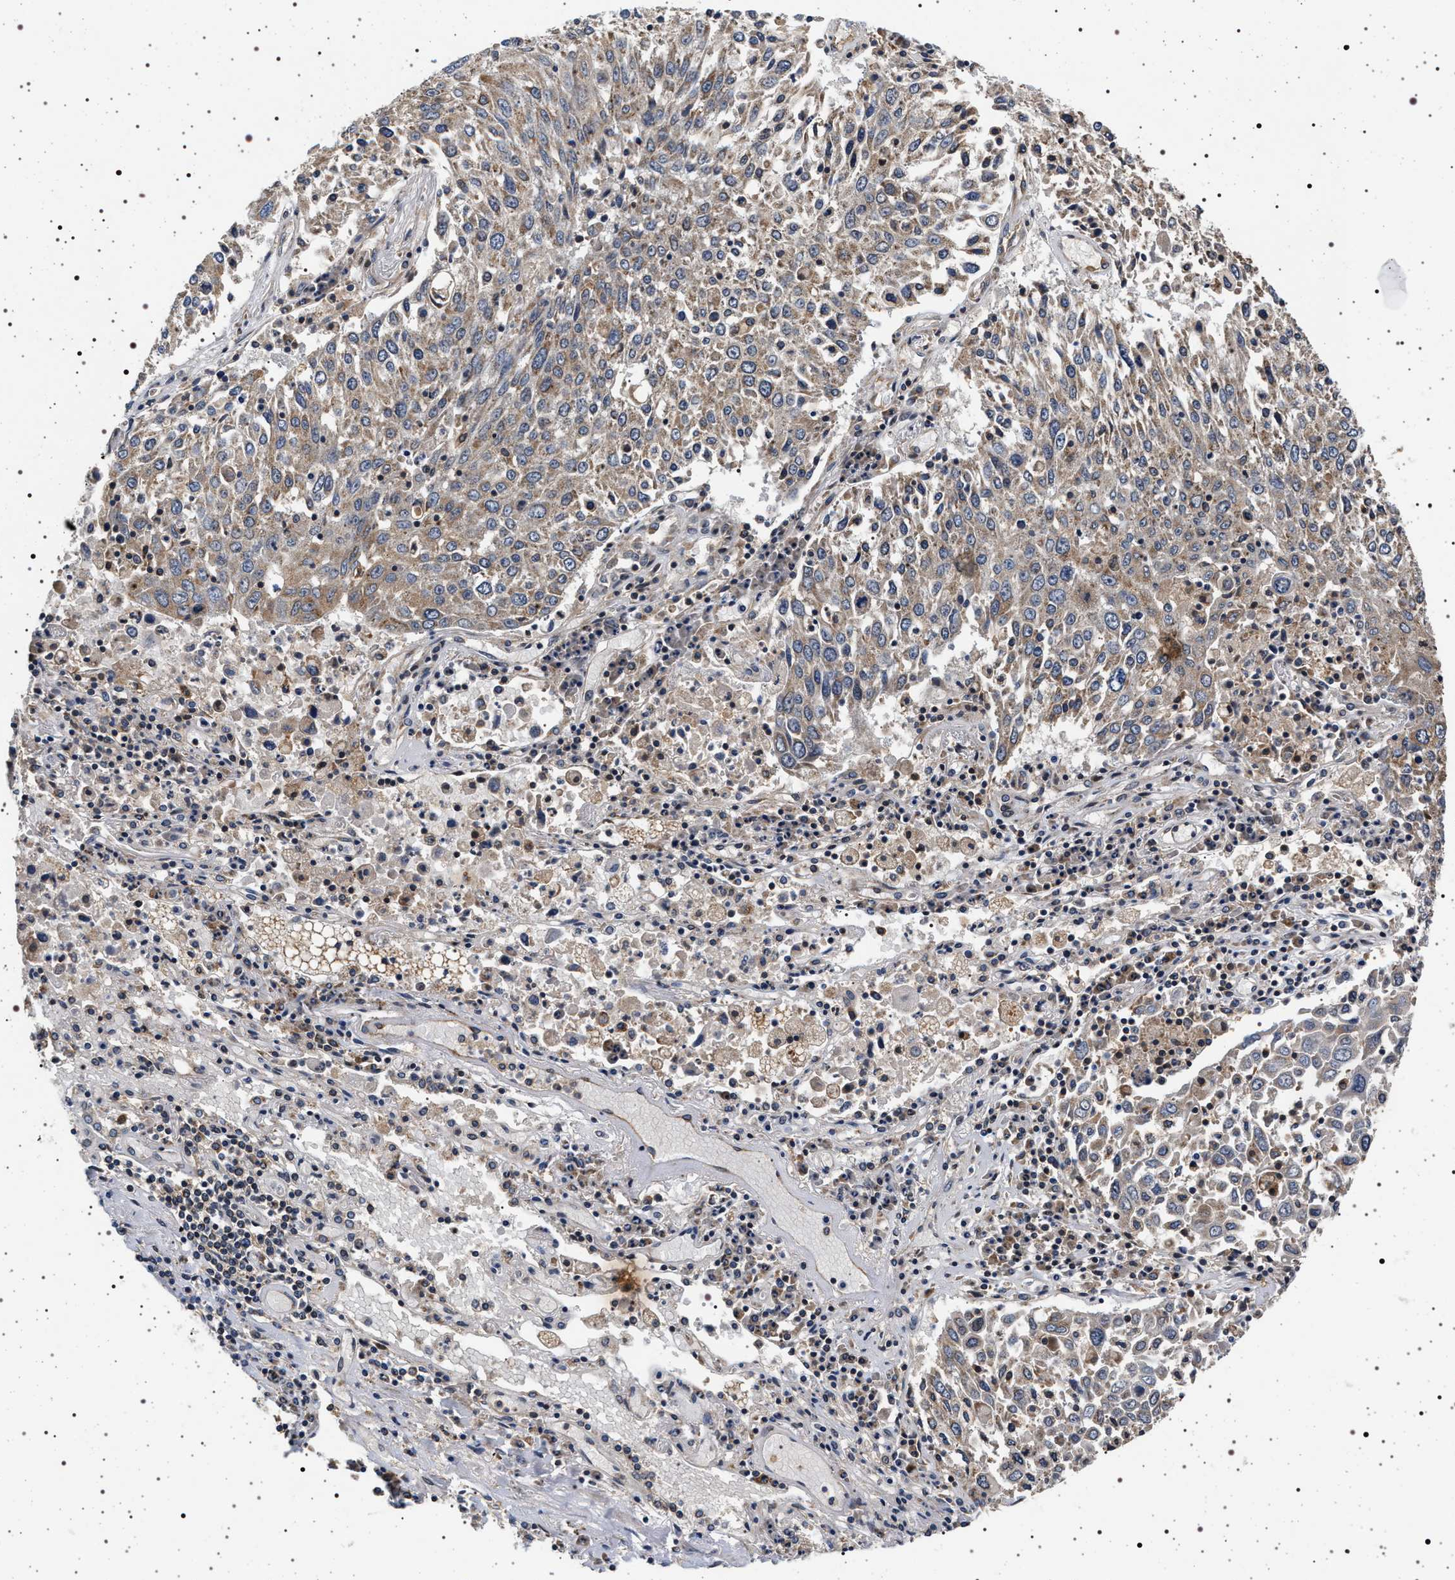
{"staining": {"intensity": "weak", "quantity": "<25%", "location": "cytoplasmic/membranous"}, "tissue": "lung cancer", "cell_type": "Tumor cells", "image_type": "cancer", "snomed": [{"axis": "morphology", "description": "Squamous cell carcinoma, NOS"}, {"axis": "topography", "description": "Lung"}], "caption": "Immunohistochemistry (IHC) micrograph of neoplastic tissue: human lung cancer stained with DAB (3,3'-diaminobenzidine) displays no significant protein staining in tumor cells.", "gene": "DCBLD2", "patient": {"sex": "male", "age": 65}}